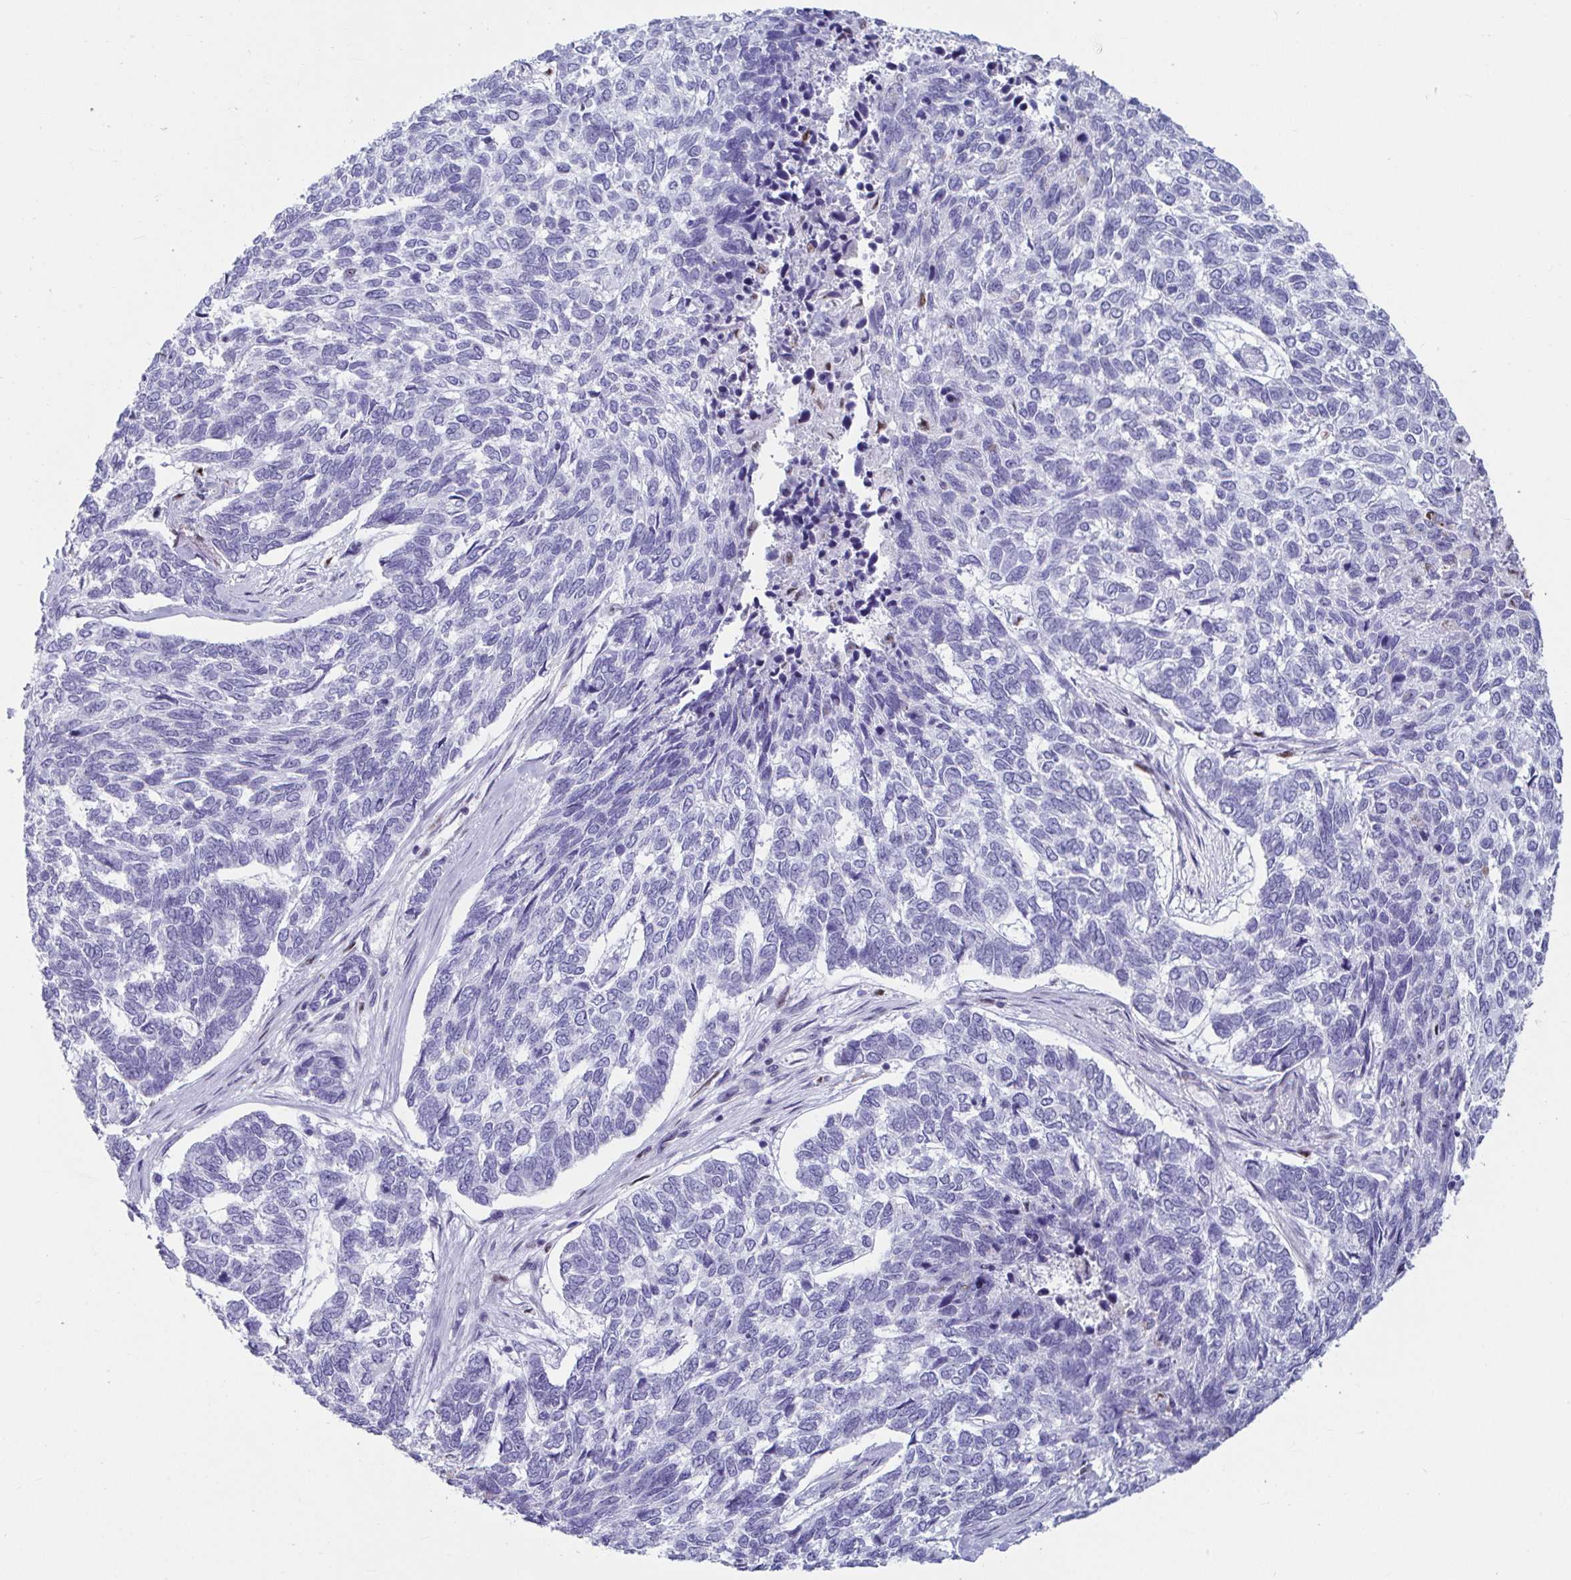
{"staining": {"intensity": "negative", "quantity": "none", "location": "none"}, "tissue": "skin cancer", "cell_type": "Tumor cells", "image_type": "cancer", "snomed": [{"axis": "morphology", "description": "Basal cell carcinoma"}, {"axis": "topography", "description": "Skin"}], "caption": "A micrograph of skin basal cell carcinoma stained for a protein demonstrates no brown staining in tumor cells.", "gene": "ZNF586", "patient": {"sex": "female", "age": 65}}